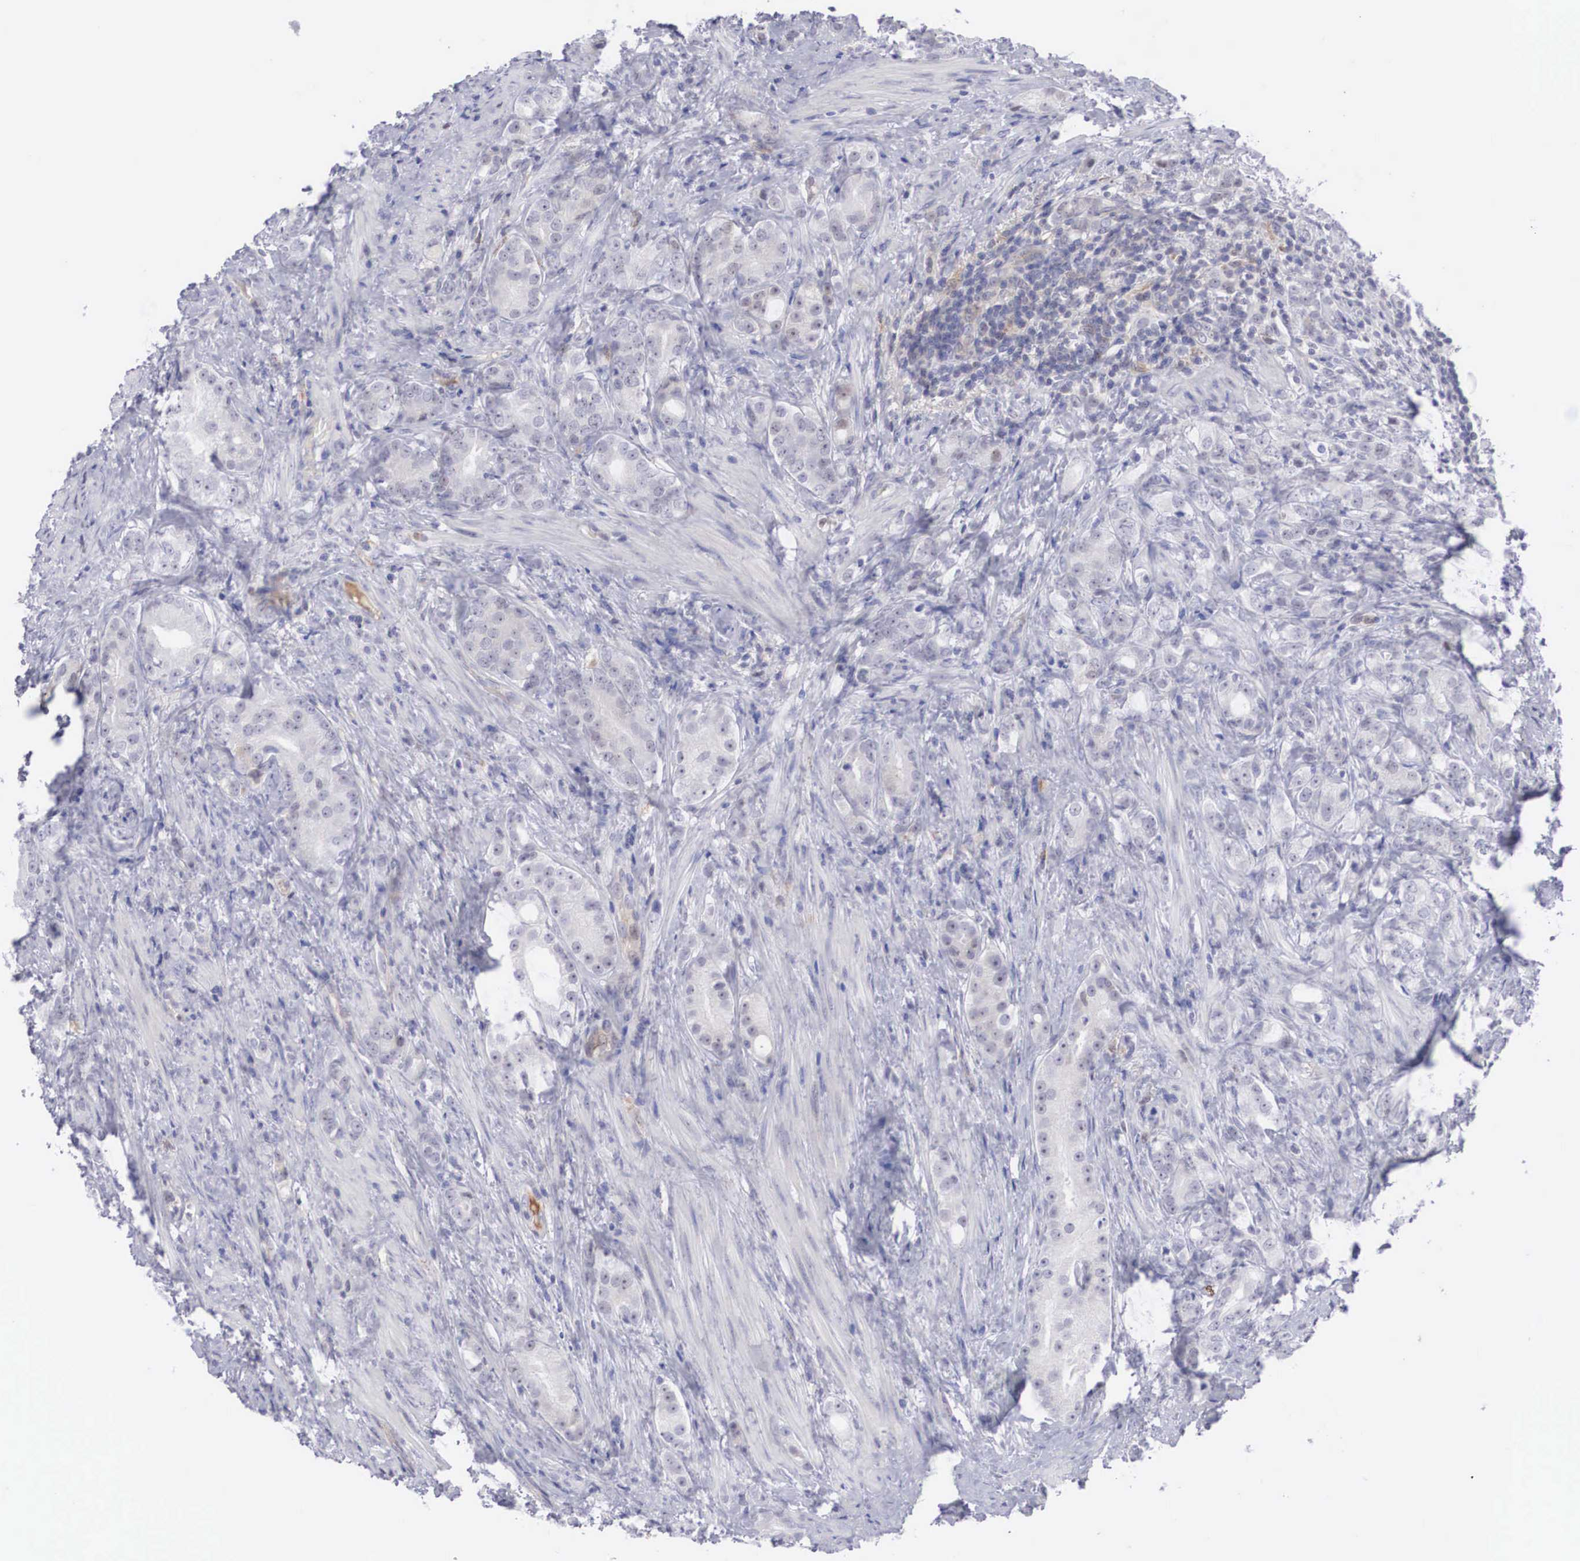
{"staining": {"intensity": "weak", "quantity": "<25%", "location": "nuclear"}, "tissue": "prostate cancer", "cell_type": "Tumor cells", "image_type": "cancer", "snomed": [{"axis": "morphology", "description": "Adenocarcinoma, Medium grade"}, {"axis": "topography", "description": "Prostate"}], "caption": "Immunohistochemistry of medium-grade adenocarcinoma (prostate) displays no positivity in tumor cells.", "gene": "RBPJ", "patient": {"sex": "male", "age": 59}}